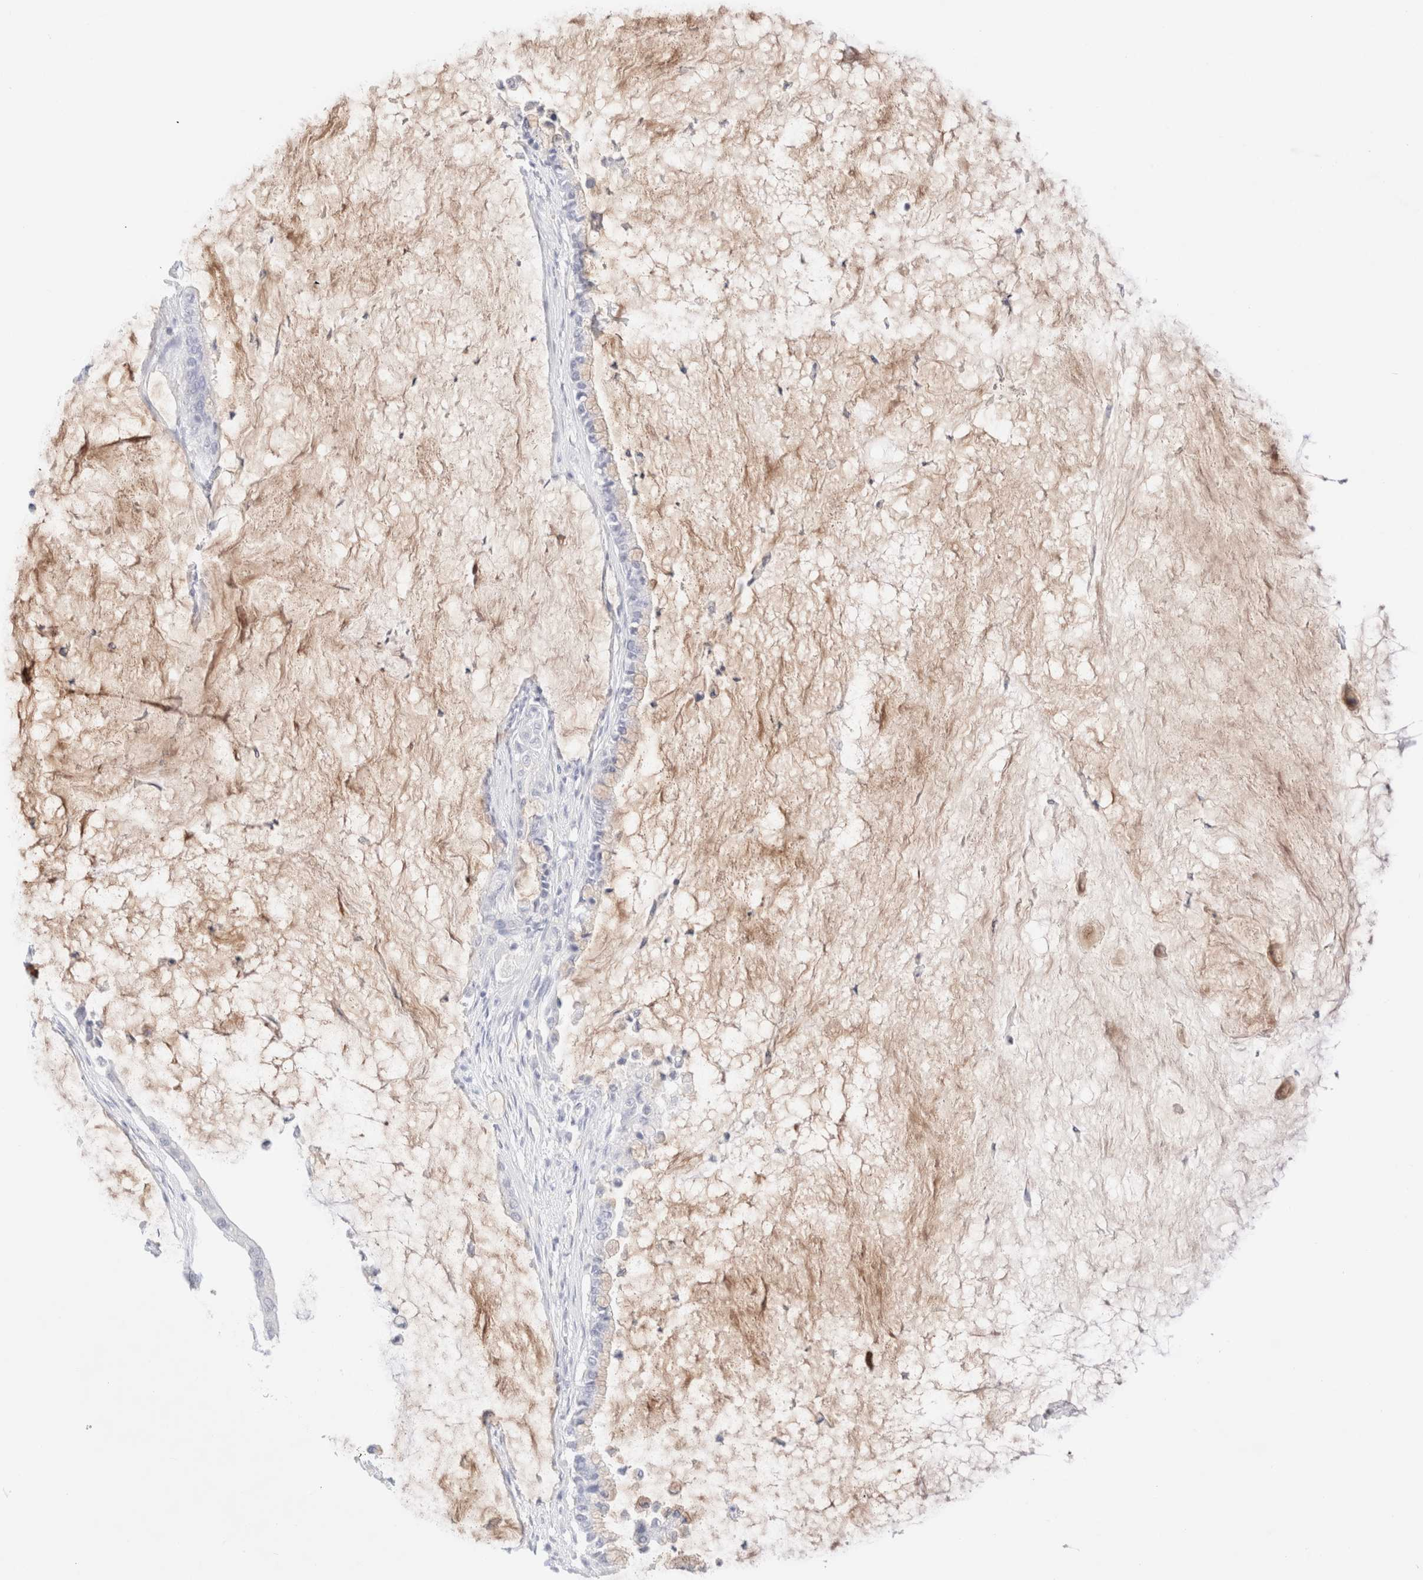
{"staining": {"intensity": "weak", "quantity": "<25%", "location": "cytoplasmic/membranous"}, "tissue": "pancreatic cancer", "cell_type": "Tumor cells", "image_type": "cancer", "snomed": [{"axis": "morphology", "description": "Adenocarcinoma, NOS"}, {"axis": "topography", "description": "Pancreas"}], "caption": "There is no significant expression in tumor cells of pancreatic adenocarcinoma.", "gene": "KRT15", "patient": {"sex": "male", "age": 41}}